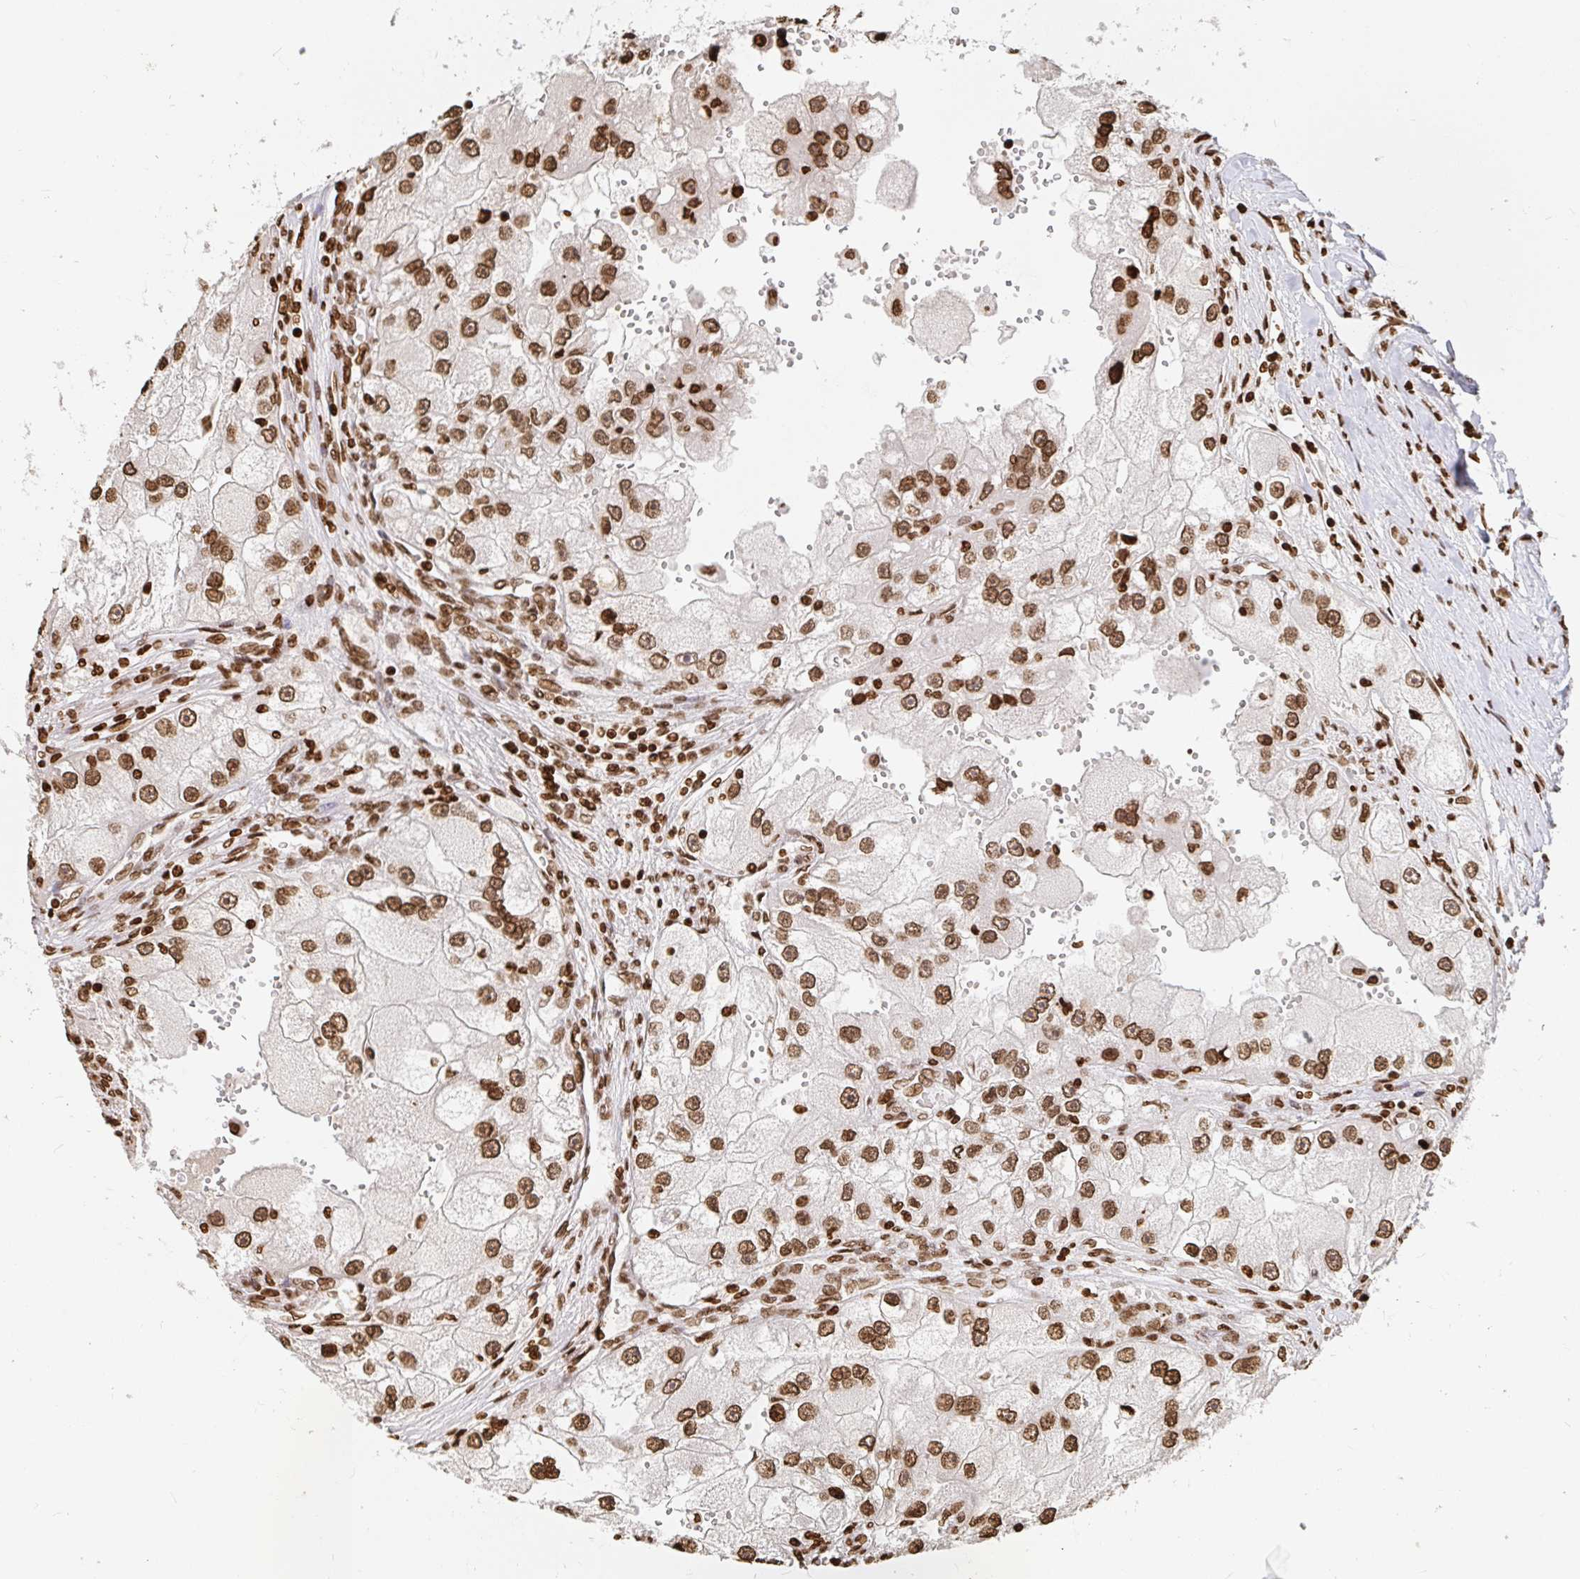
{"staining": {"intensity": "moderate", "quantity": ">75%", "location": "nuclear"}, "tissue": "renal cancer", "cell_type": "Tumor cells", "image_type": "cancer", "snomed": [{"axis": "morphology", "description": "Adenocarcinoma, NOS"}, {"axis": "topography", "description": "Kidney"}], "caption": "This is an image of immunohistochemistry staining of renal adenocarcinoma, which shows moderate staining in the nuclear of tumor cells.", "gene": "H2BC5", "patient": {"sex": "male", "age": 63}}